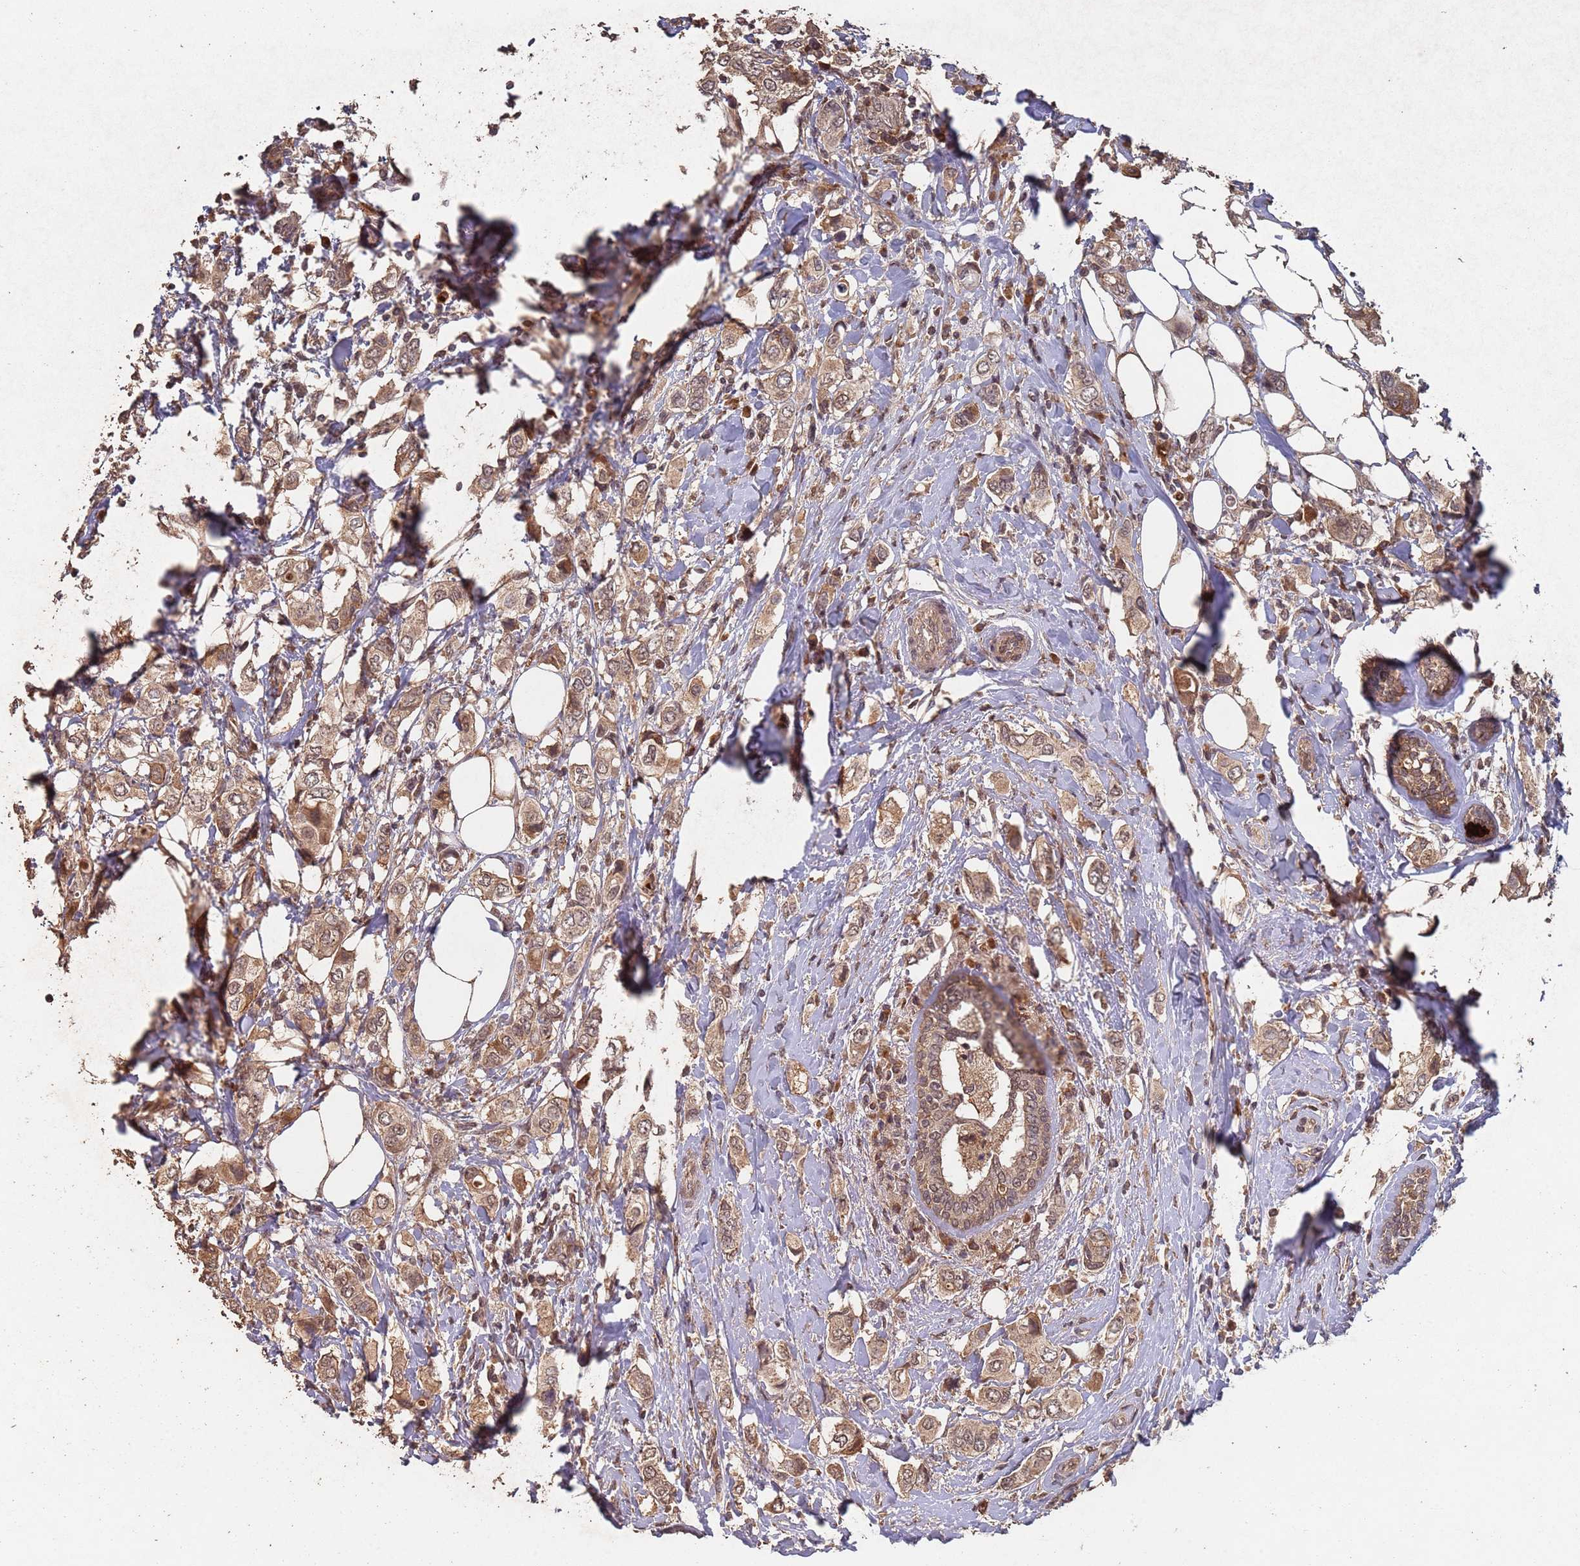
{"staining": {"intensity": "moderate", "quantity": ">75%", "location": "cytoplasmic/membranous,nuclear"}, "tissue": "breast cancer", "cell_type": "Tumor cells", "image_type": "cancer", "snomed": [{"axis": "morphology", "description": "Lobular carcinoma"}, {"axis": "topography", "description": "Breast"}], "caption": "IHC histopathology image of neoplastic tissue: breast cancer stained using IHC demonstrates medium levels of moderate protein expression localized specifically in the cytoplasmic/membranous and nuclear of tumor cells, appearing as a cytoplasmic/membranous and nuclear brown color.", "gene": "FRAT1", "patient": {"sex": "female", "age": 51}}